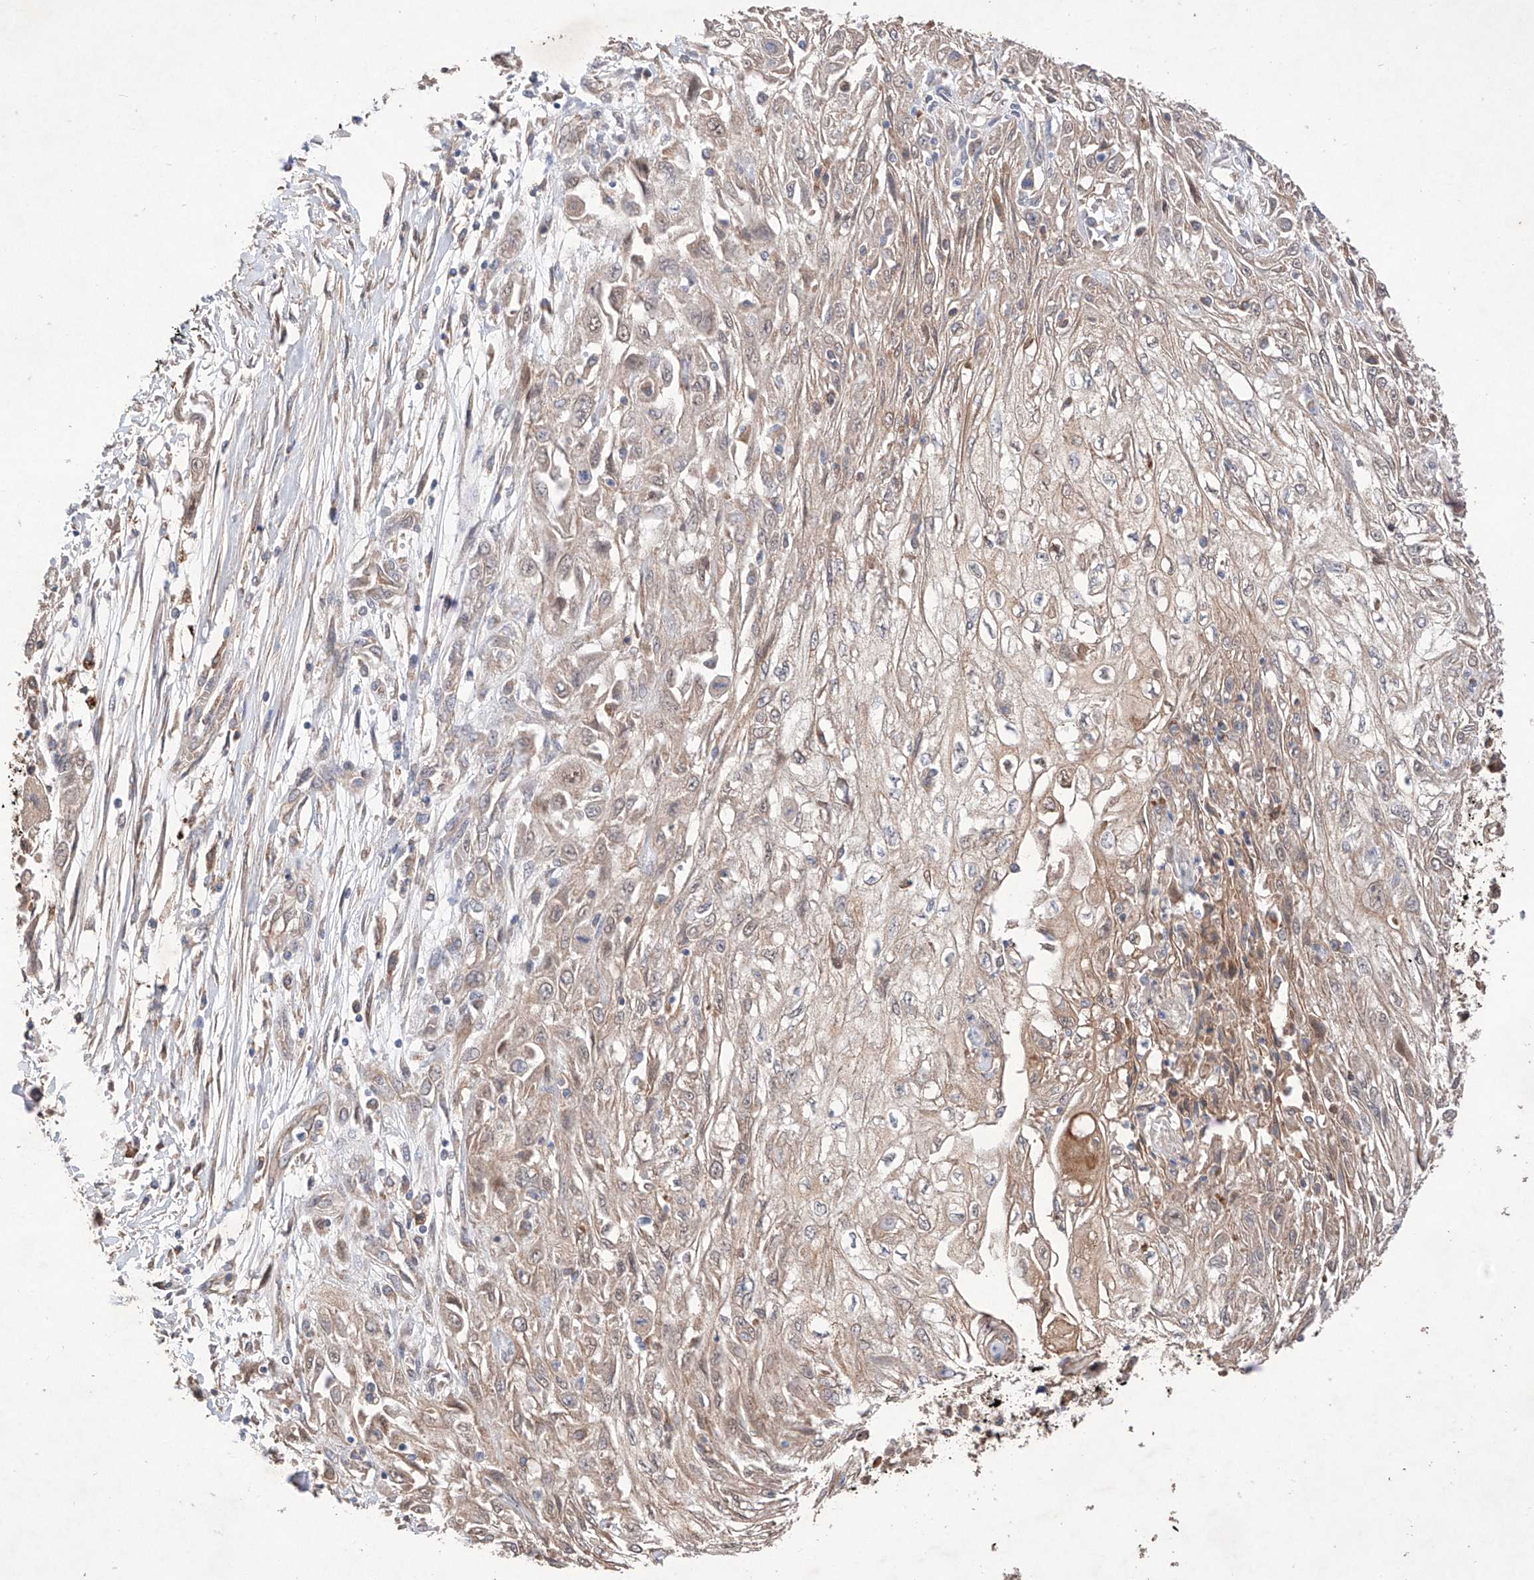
{"staining": {"intensity": "weak", "quantity": "25%-75%", "location": "cytoplasmic/membranous"}, "tissue": "skin cancer", "cell_type": "Tumor cells", "image_type": "cancer", "snomed": [{"axis": "morphology", "description": "Squamous cell carcinoma, NOS"}, {"axis": "morphology", "description": "Squamous cell carcinoma, metastatic, NOS"}, {"axis": "topography", "description": "Skin"}, {"axis": "topography", "description": "Lymph node"}], "caption": "Skin cancer (metastatic squamous cell carcinoma) tissue demonstrates weak cytoplasmic/membranous expression in approximately 25%-75% of tumor cells, visualized by immunohistochemistry.", "gene": "C6orf62", "patient": {"sex": "male", "age": 75}}